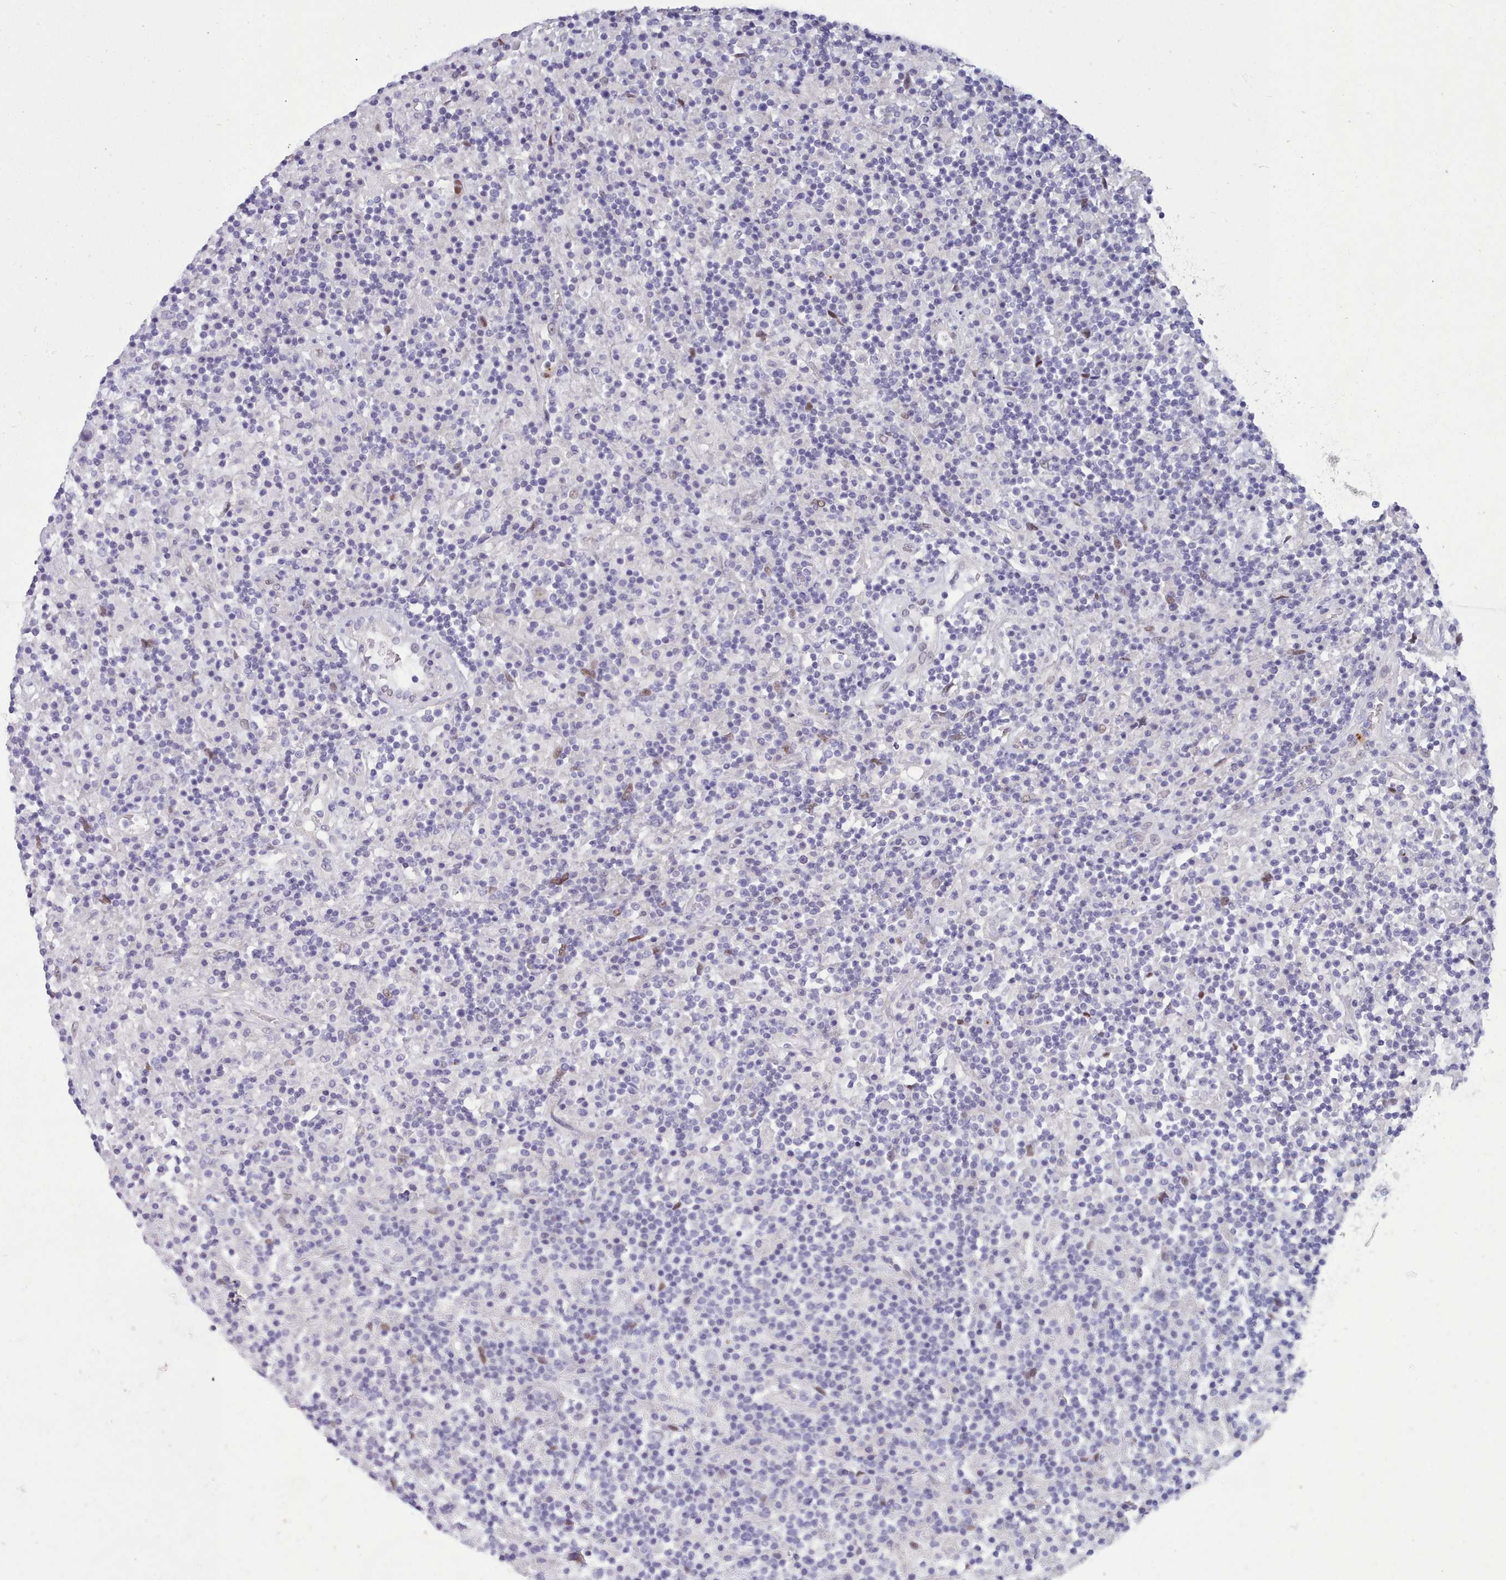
{"staining": {"intensity": "negative", "quantity": "none", "location": "none"}, "tissue": "lymphoma", "cell_type": "Tumor cells", "image_type": "cancer", "snomed": [{"axis": "morphology", "description": "Hodgkin's disease, NOS"}, {"axis": "topography", "description": "Lymph node"}], "caption": "Tumor cells are negative for brown protein staining in Hodgkin's disease. (DAB (3,3'-diaminobenzidine) IHC visualized using brightfield microscopy, high magnification).", "gene": "TMEM253", "patient": {"sex": "male", "age": 70}}